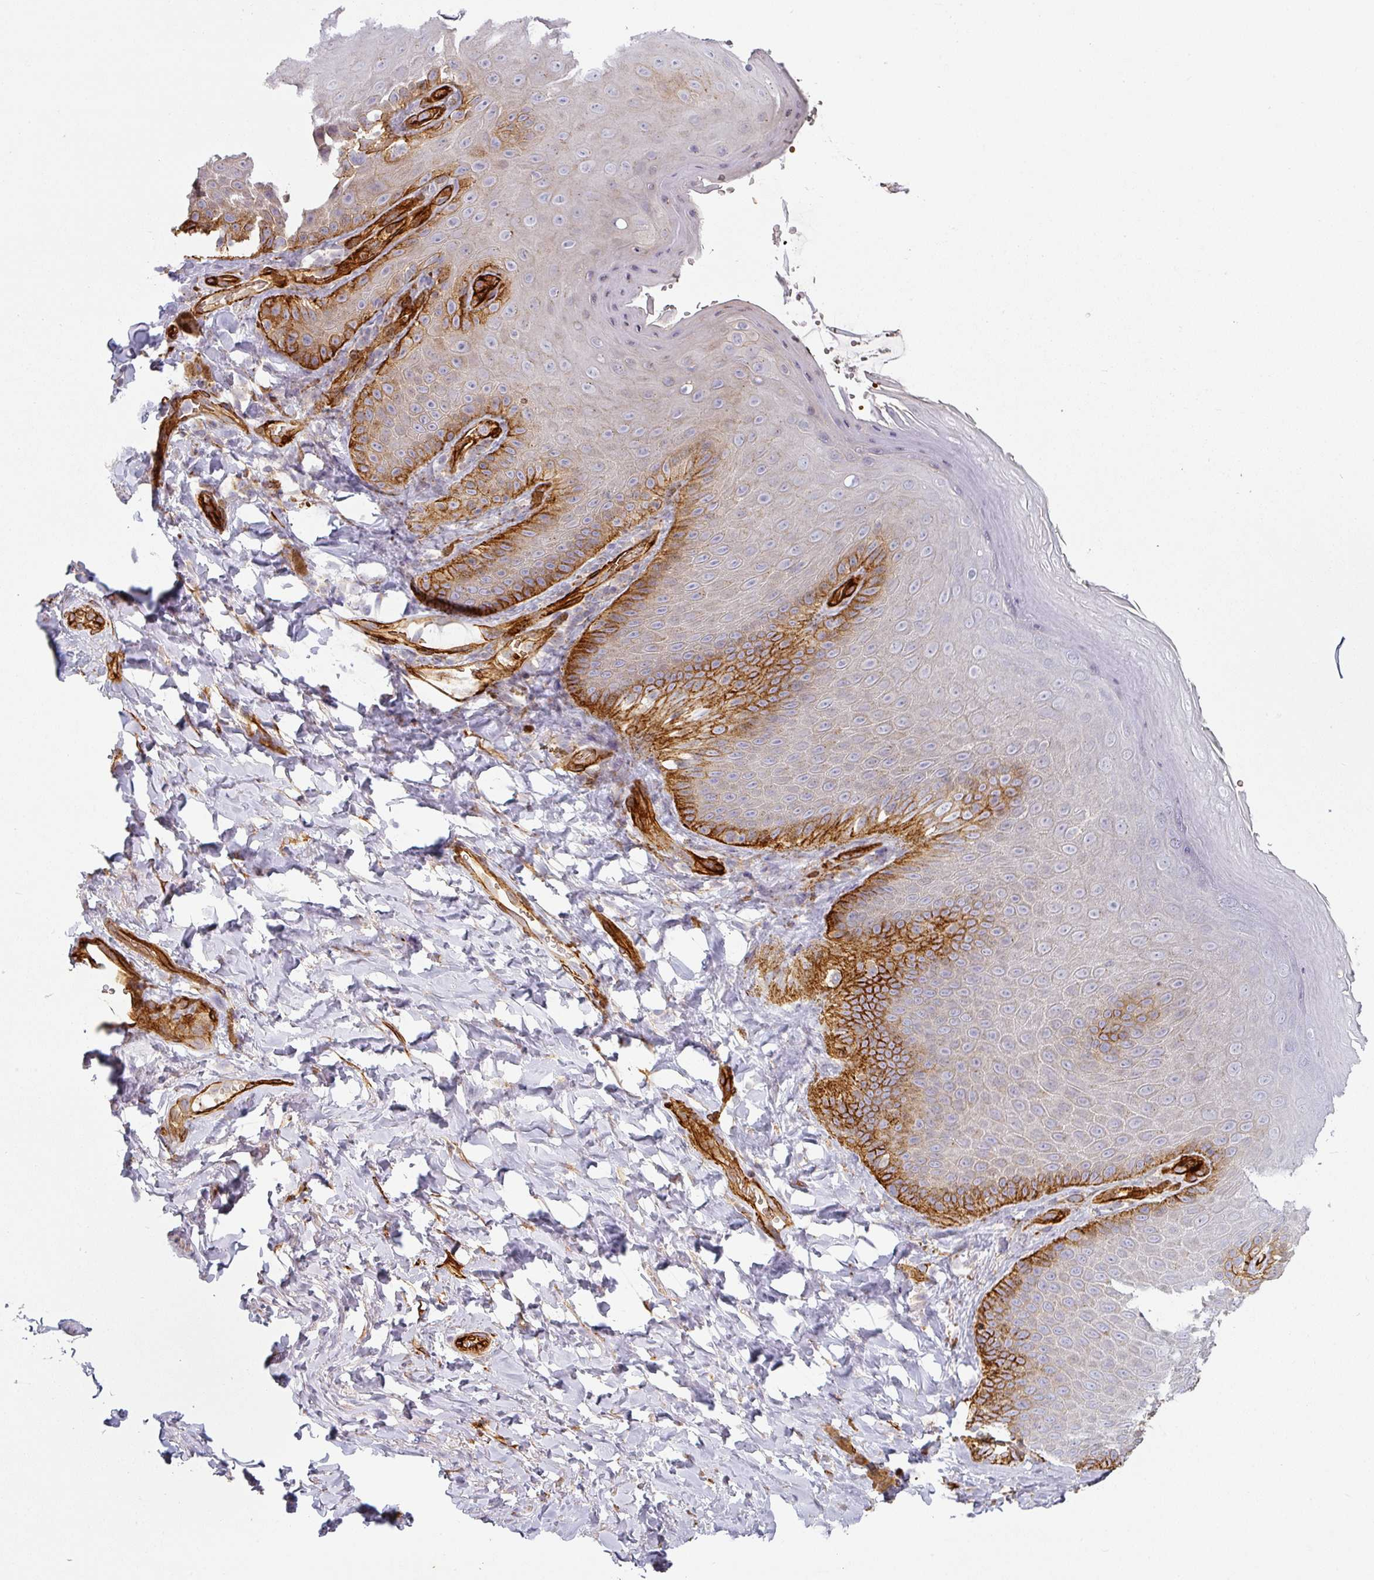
{"staining": {"intensity": "strong", "quantity": "25%-75%", "location": "cytoplasmic/membranous"}, "tissue": "skin", "cell_type": "Epidermal cells", "image_type": "normal", "snomed": [{"axis": "morphology", "description": "Normal tissue, NOS"}, {"axis": "topography", "description": "Anal"}, {"axis": "topography", "description": "Peripheral nerve tissue"}], "caption": "This photomicrograph demonstrates immunohistochemistry staining of benign human skin, with high strong cytoplasmic/membranous staining in about 25%-75% of epidermal cells.", "gene": "PRODH2", "patient": {"sex": "male", "age": 53}}